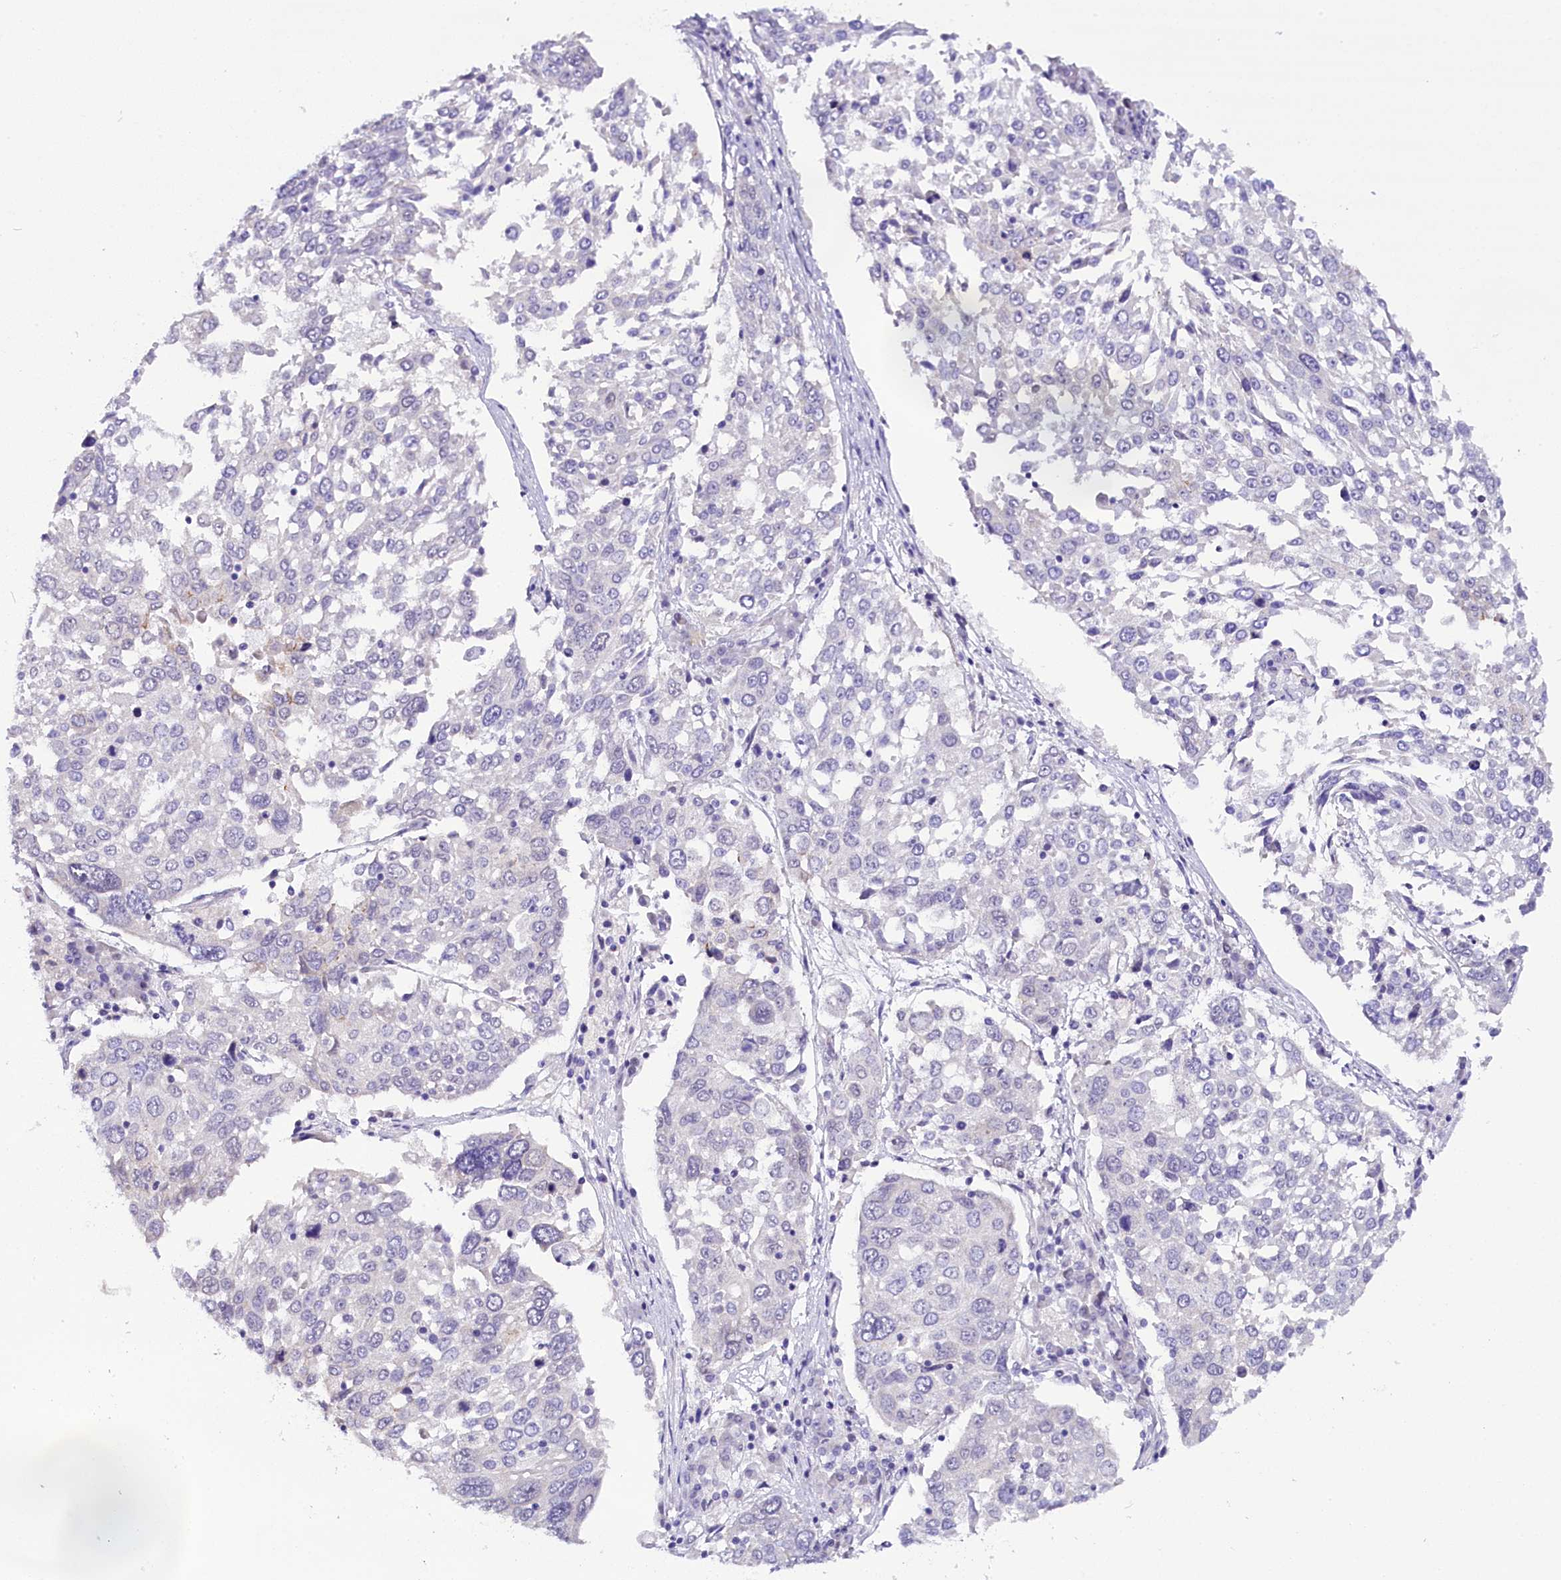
{"staining": {"intensity": "negative", "quantity": "none", "location": "none"}, "tissue": "lung cancer", "cell_type": "Tumor cells", "image_type": "cancer", "snomed": [{"axis": "morphology", "description": "Squamous cell carcinoma, NOS"}, {"axis": "topography", "description": "Lung"}], "caption": "Photomicrograph shows no significant protein expression in tumor cells of lung cancer (squamous cell carcinoma).", "gene": "OSGEP", "patient": {"sex": "male", "age": 65}}